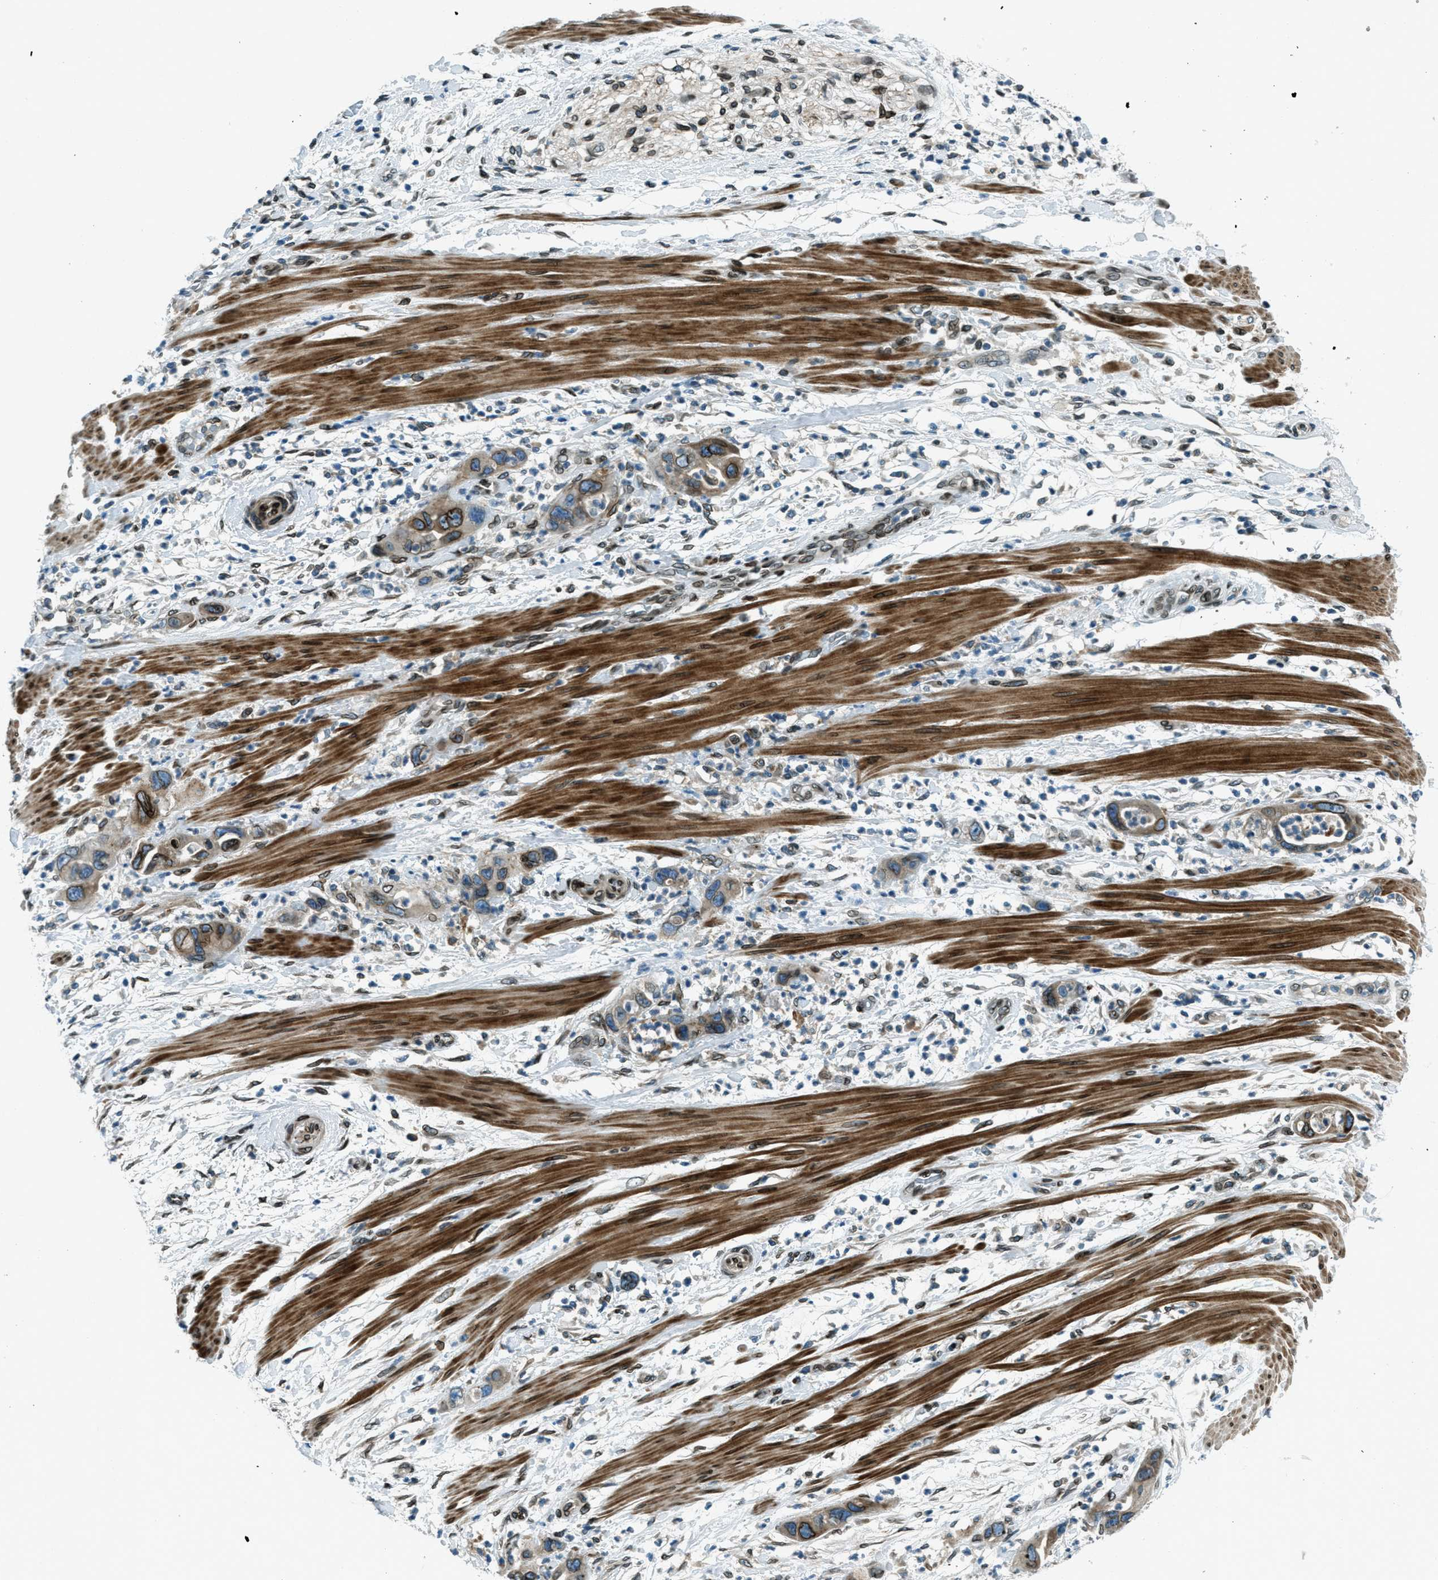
{"staining": {"intensity": "strong", "quantity": "25%-75%", "location": "cytoplasmic/membranous,nuclear"}, "tissue": "pancreatic cancer", "cell_type": "Tumor cells", "image_type": "cancer", "snomed": [{"axis": "morphology", "description": "Adenocarcinoma, NOS"}, {"axis": "topography", "description": "Pancreas"}], "caption": "An immunohistochemistry micrograph of tumor tissue is shown. Protein staining in brown labels strong cytoplasmic/membranous and nuclear positivity in pancreatic adenocarcinoma within tumor cells. The protein of interest is stained brown, and the nuclei are stained in blue (DAB (3,3'-diaminobenzidine) IHC with brightfield microscopy, high magnification).", "gene": "LEMD2", "patient": {"sex": "female", "age": 71}}